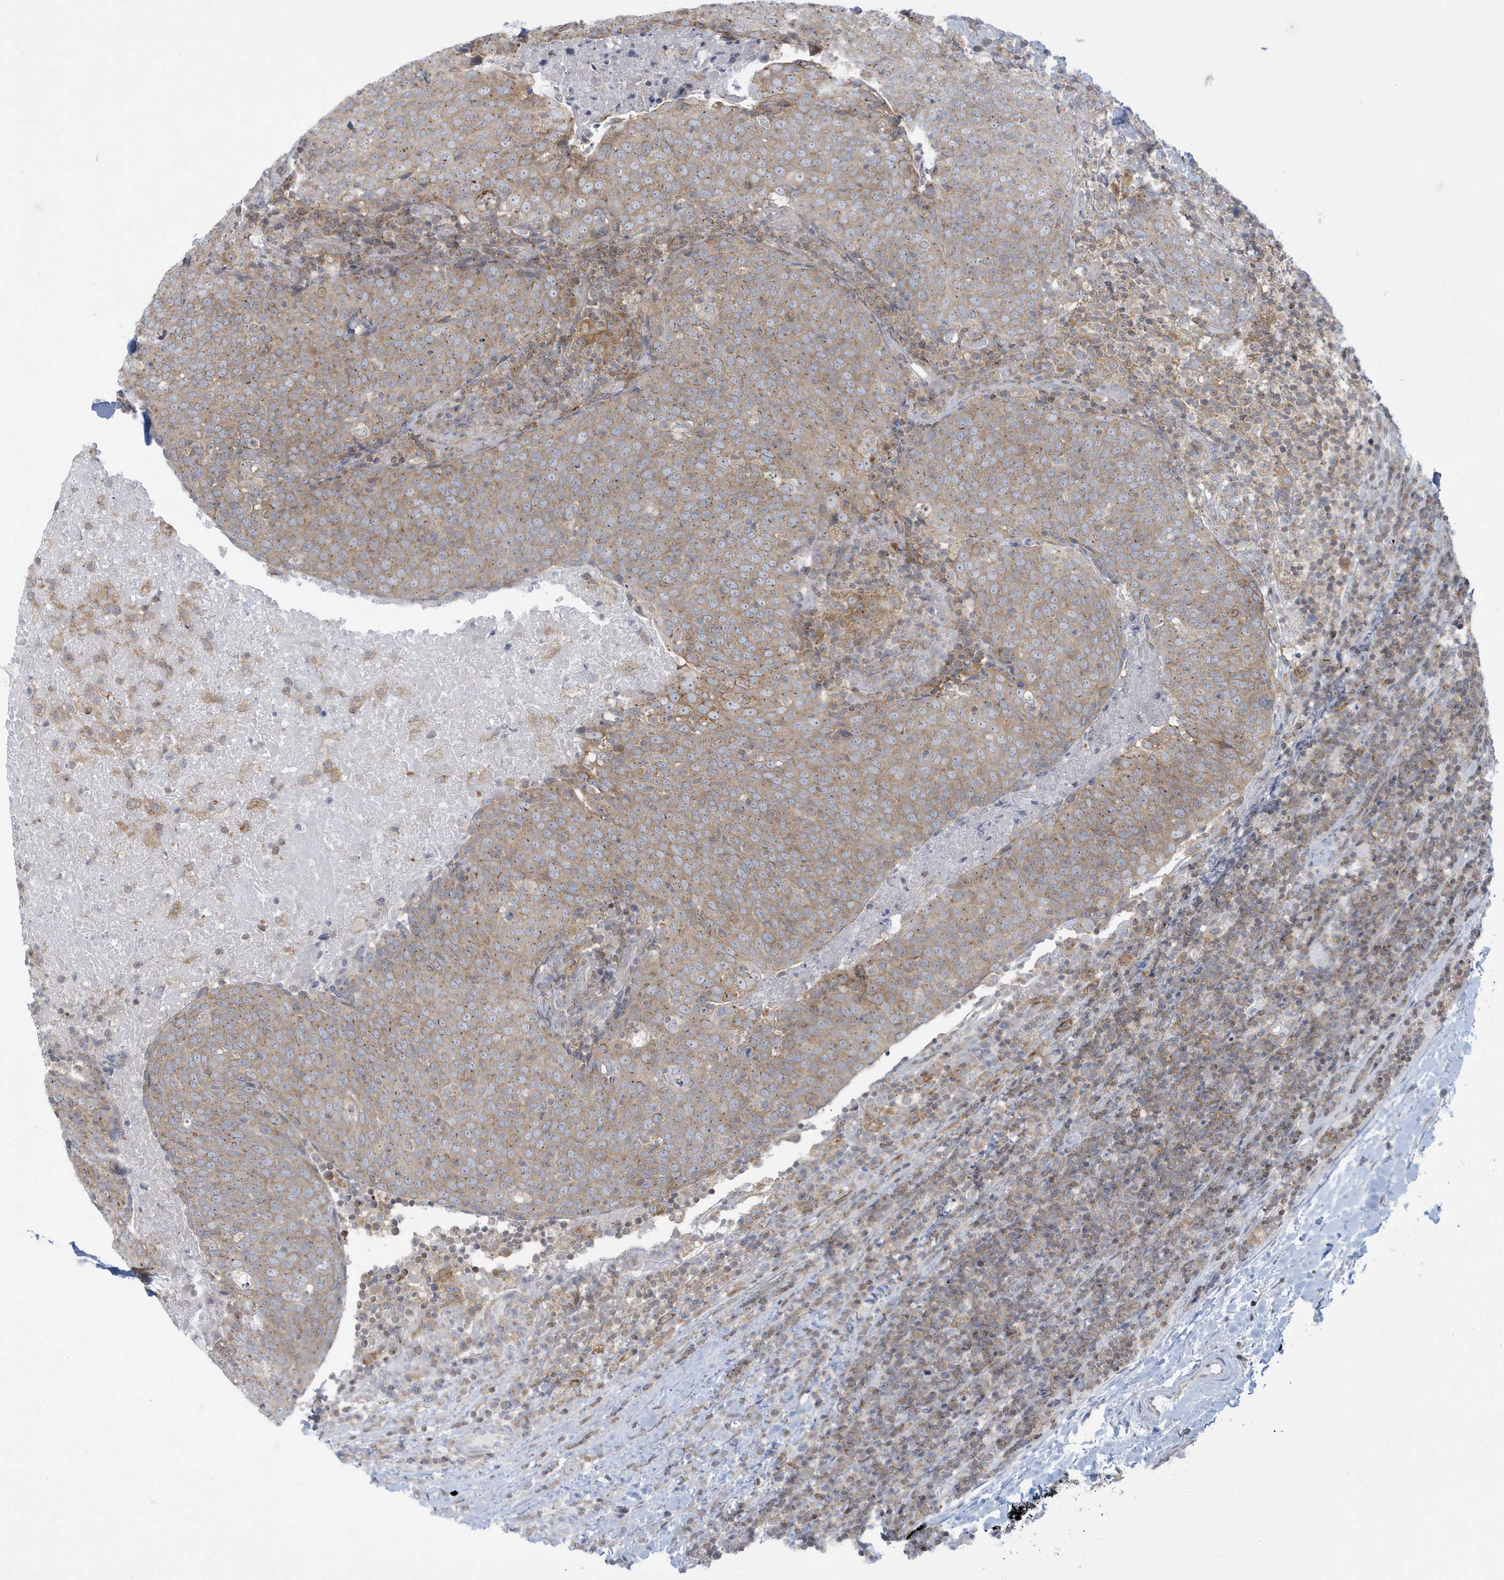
{"staining": {"intensity": "weak", "quantity": "25%-75%", "location": "cytoplasmic/membranous"}, "tissue": "head and neck cancer", "cell_type": "Tumor cells", "image_type": "cancer", "snomed": [{"axis": "morphology", "description": "Squamous cell carcinoma, NOS"}, {"axis": "morphology", "description": "Squamous cell carcinoma, metastatic, NOS"}, {"axis": "topography", "description": "Lymph node"}, {"axis": "topography", "description": "Head-Neck"}], "caption": "Head and neck cancer (metastatic squamous cell carcinoma) stained for a protein (brown) reveals weak cytoplasmic/membranous positive expression in approximately 25%-75% of tumor cells.", "gene": "SLAMF9", "patient": {"sex": "male", "age": 62}}